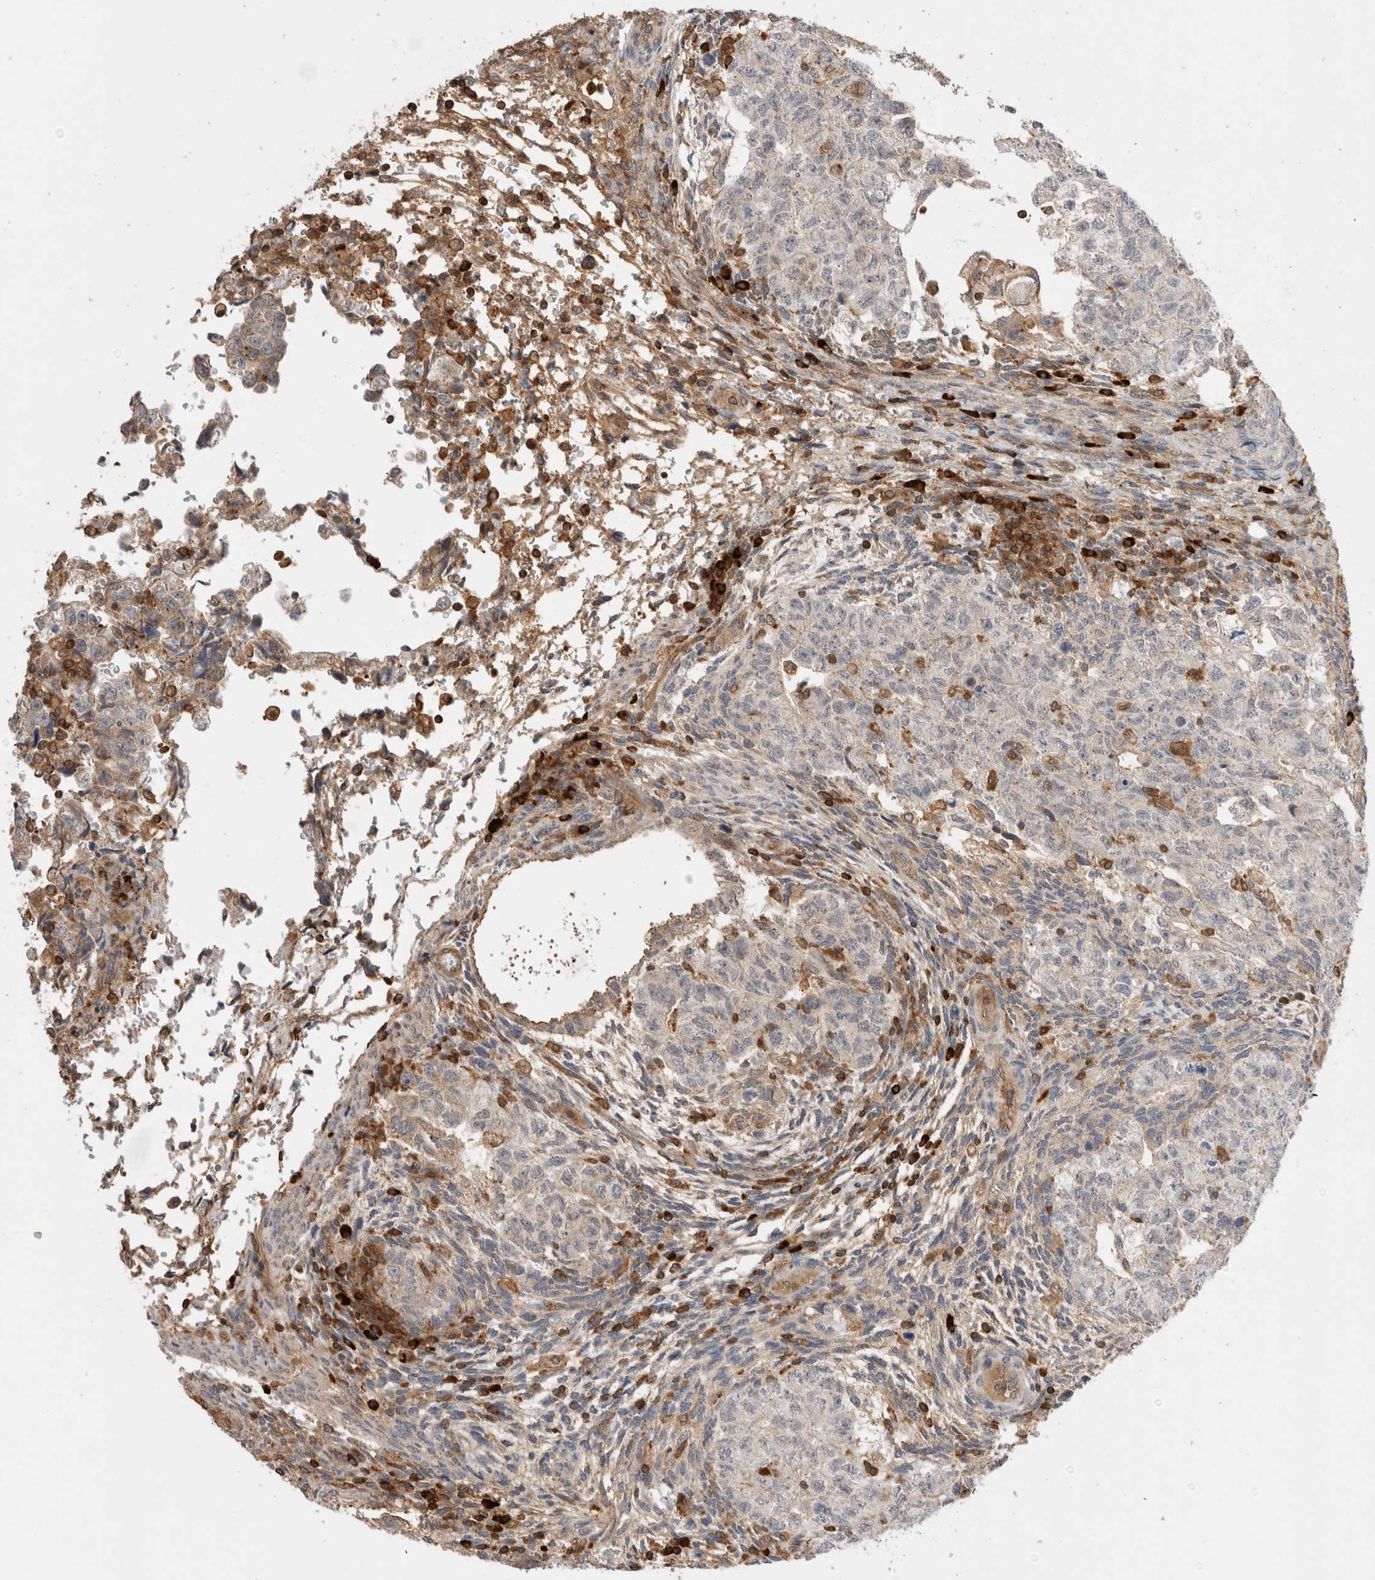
{"staining": {"intensity": "weak", "quantity": "<25%", "location": "cytoplasmic/membranous"}, "tissue": "testis cancer", "cell_type": "Tumor cells", "image_type": "cancer", "snomed": [{"axis": "morphology", "description": "Normal tissue, NOS"}, {"axis": "morphology", "description": "Carcinoma, Embryonal, NOS"}, {"axis": "topography", "description": "Testis"}], "caption": "Tumor cells show no significant protein staining in testis cancer. (DAB immunohistochemistry, high magnification).", "gene": "NFKB1", "patient": {"sex": "male", "age": 36}}